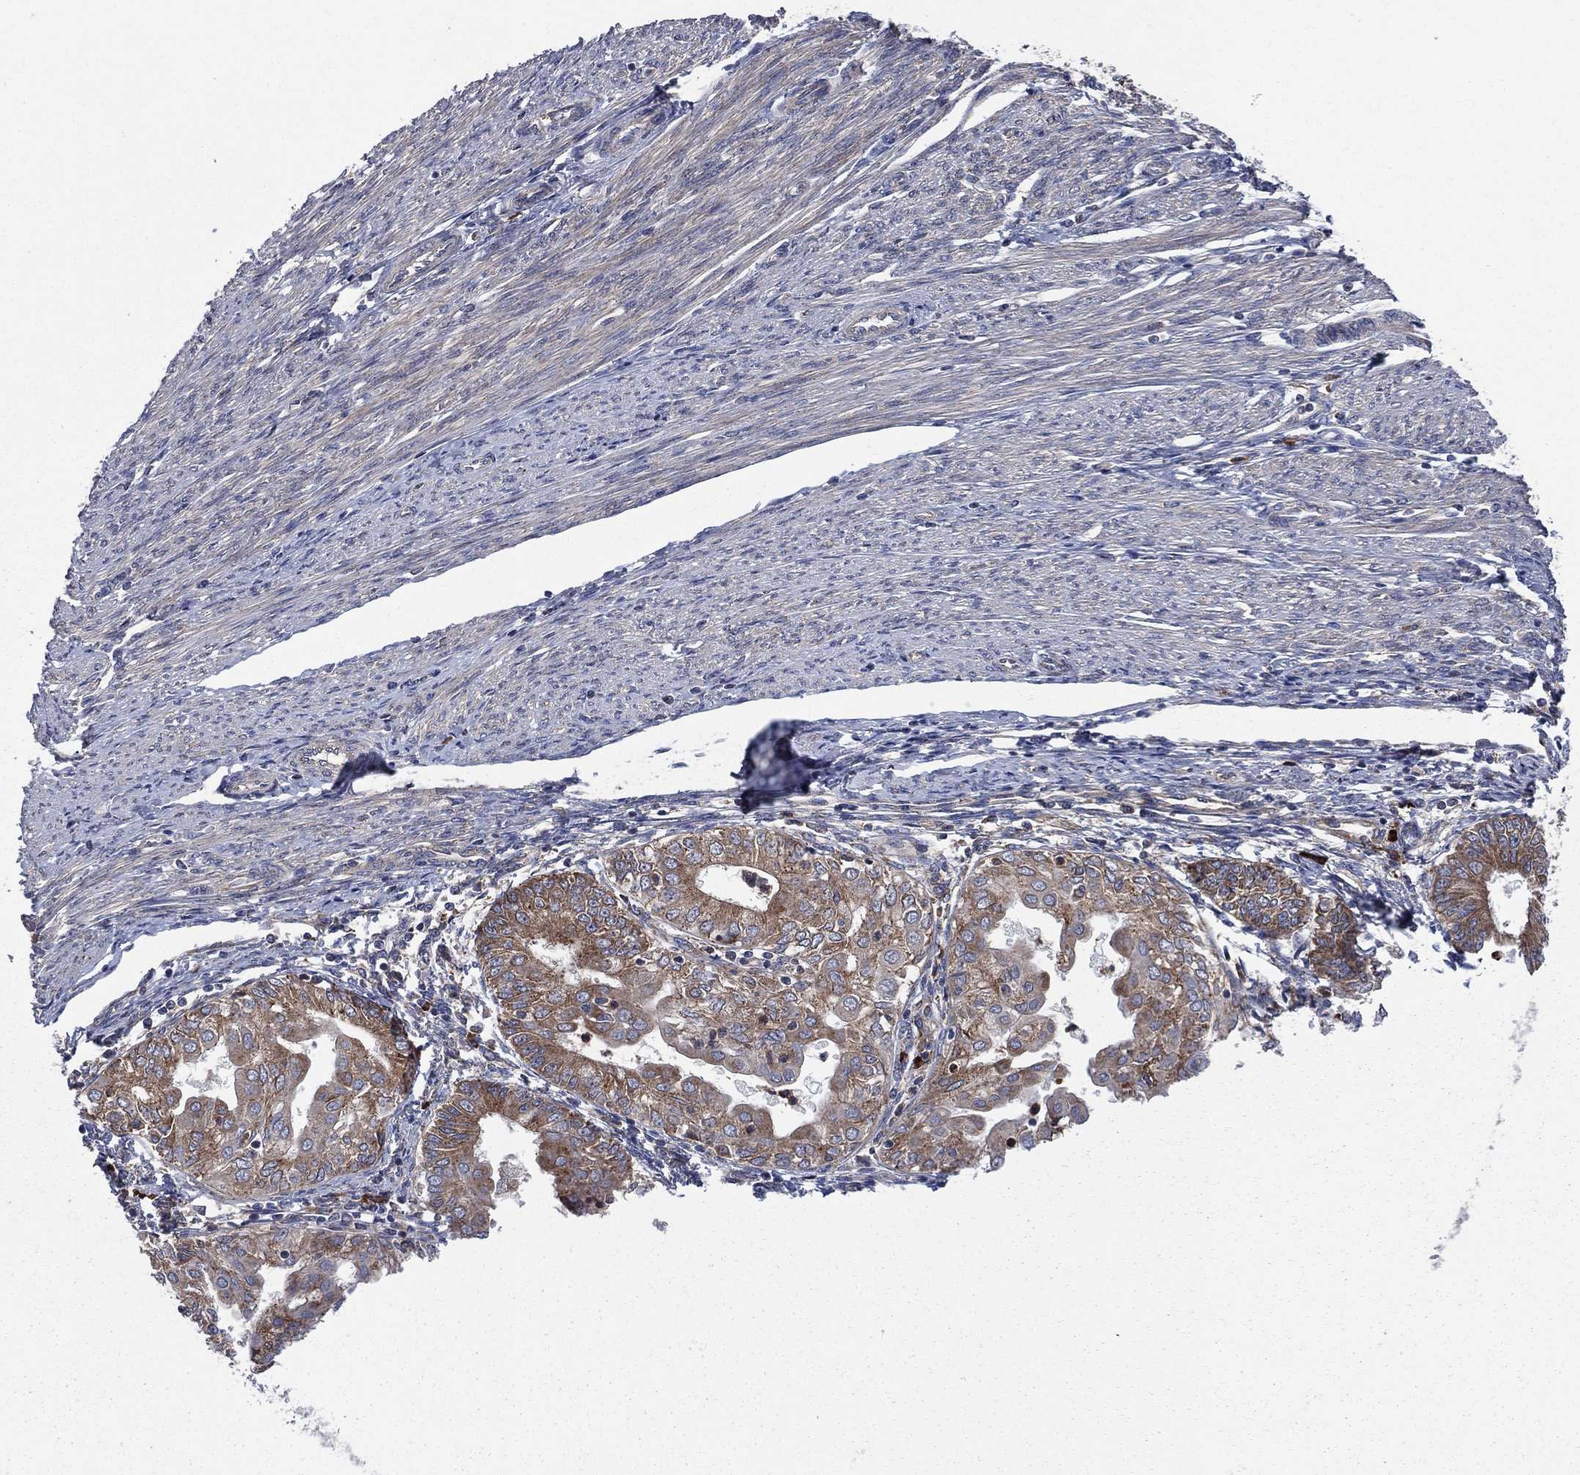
{"staining": {"intensity": "moderate", "quantity": ">75%", "location": "cytoplasmic/membranous"}, "tissue": "endometrial cancer", "cell_type": "Tumor cells", "image_type": "cancer", "snomed": [{"axis": "morphology", "description": "Adenocarcinoma, NOS"}, {"axis": "topography", "description": "Endometrium"}], "caption": "An IHC histopathology image of tumor tissue is shown. Protein staining in brown highlights moderate cytoplasmic/membranous positivity in endometrial cancer (adenocarcinoma) within tumor cells.", "gene": "CCDC159", "patient": {"sex": "female", "age": 68}}